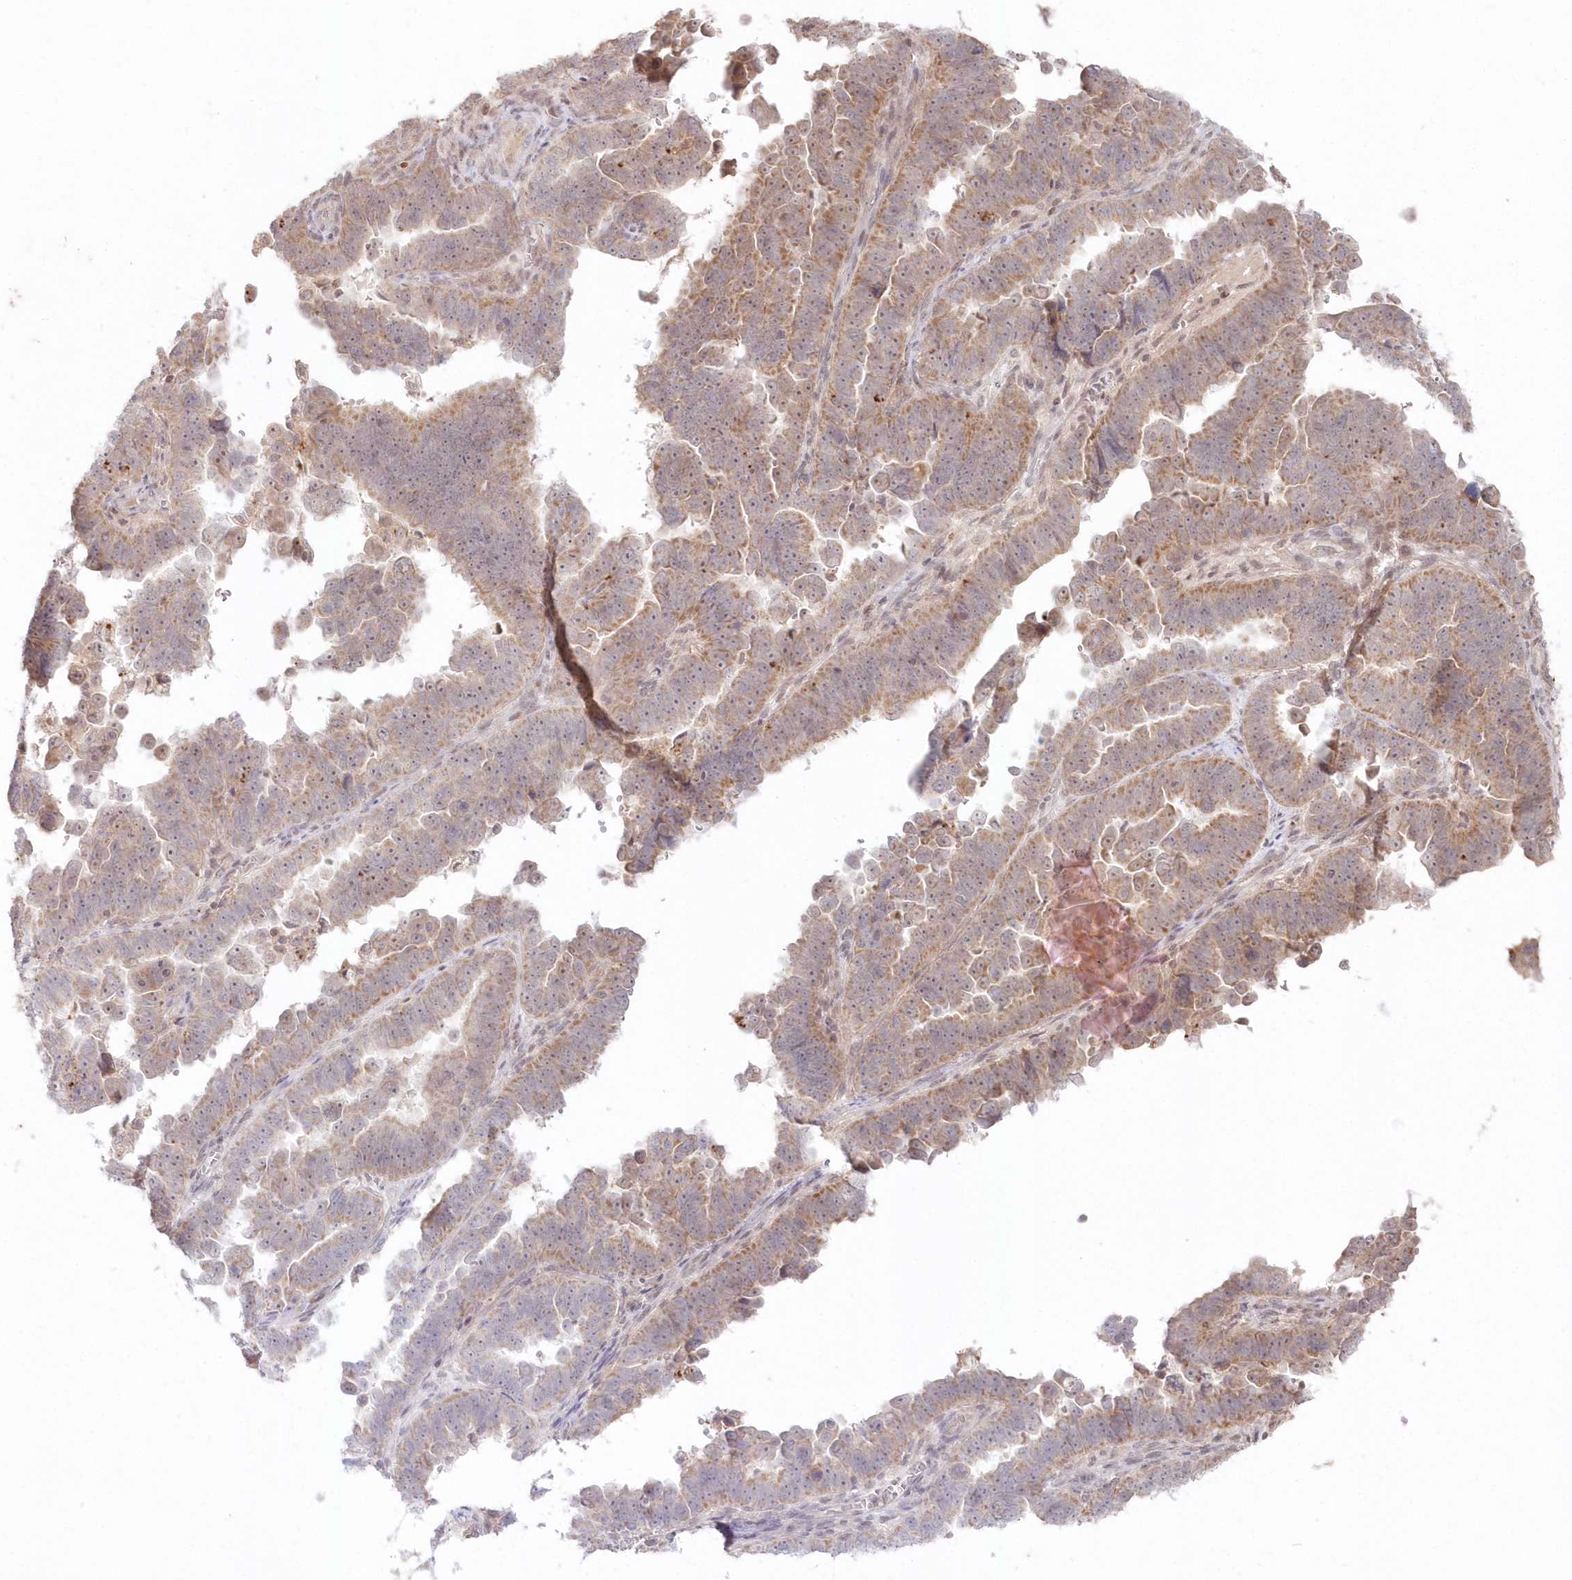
{"staining": {"intensity": "moderate", "quantity": "25%-75%", "location": "cytoplasmic/membranous"}, "tissue": "endometrial cancer", "cell_type": "Tumor cells", "image_type": "cancer", "snomed": [{"axis": "morphology", "description": "Adenocarcinoma, NOS"}, {"axis": "topography", "description": "Endometrium"}], "caption": "Human endometrial cancer stained for a protein (brown) demonstrates moderate cytoplasmic/membranous positive staining in about 25%-75% of tumor cells.", "gene": "ASCC1", "patient": {"sex": "female", "age": 75}}